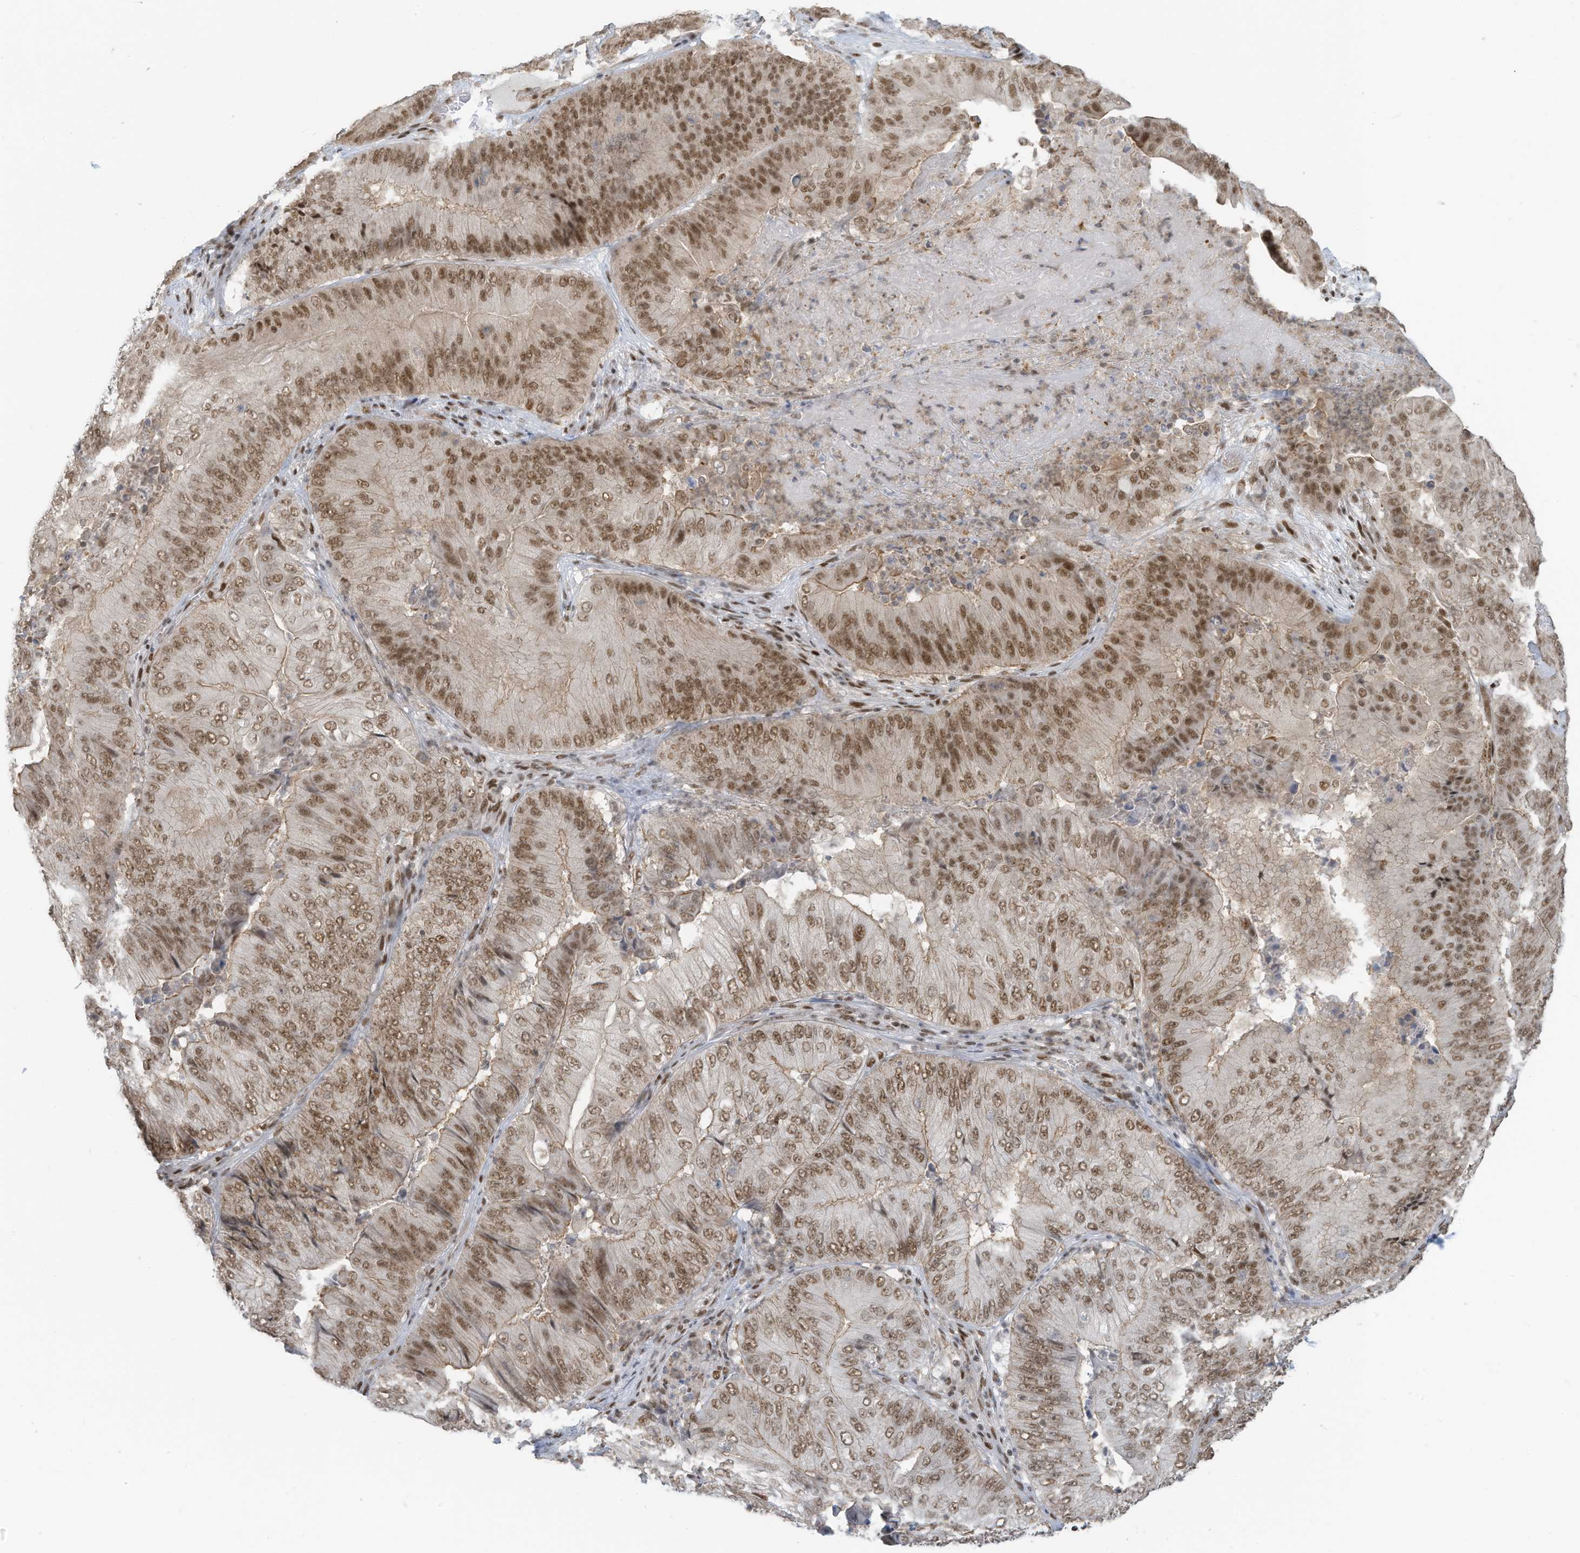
{"staining": {"intensity": "moderate", "quantity": ">75%", "location": "nuclear"}, "tissue": "pancreatic cancer", "cell_type": "Tumor cells", "image_type": "cancer", "snomed": [{"axis": "morphology", "description": "Adenocarcinoma, NOS"}, {"axis": "topography", "description": "Pancreas"}], "caption": "Immunohistochemical staining of pancreatic cancer reveals moderate nuclear protein positivity in approximately >75% of tumor cells. The staining was performed using DAB, with brown indicating positive protein expression. Nuclei are stained blue with hematoxylin.", "gene": "DBR1", "patient": {"sex": "female", "age": 77}}